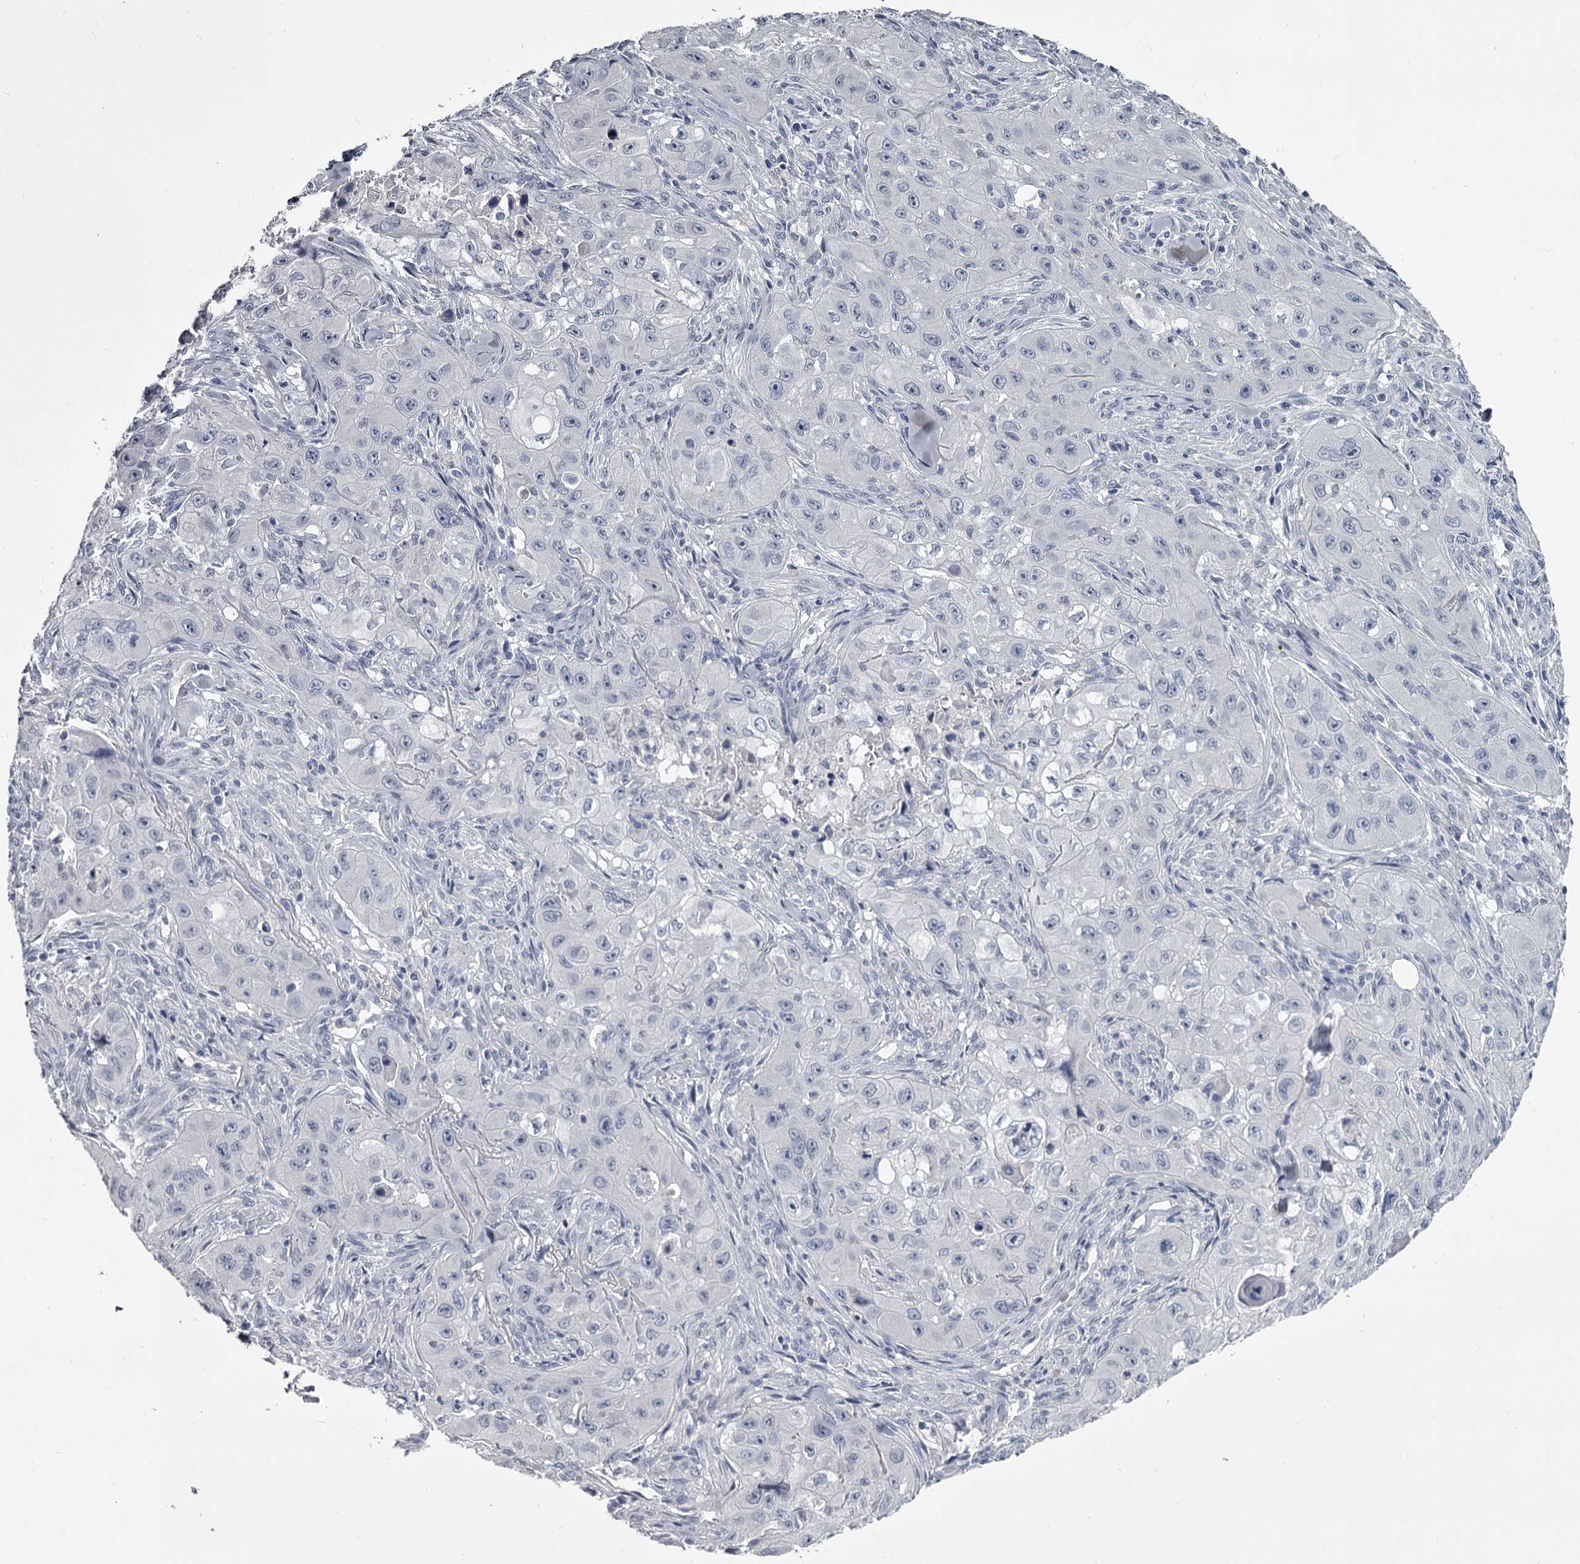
{"staining": {"intensity": "negative", "quantity": "none", "location": "none"}, "tissue": "skin cancer", "cell_type": "Tumor cells", "image_type": "cancer", "snomed": [{"axis": "morphology", "description": "Squamous cell carcinoma, NOS"}, {"axis": "topography", "description": "Skin"}, {"axis": "topography", "description": "Subcutis"}], "caption": "Tumor cells show no significant positivity in skin squamous cell carcinoma. (Immunohistochemistry (ihc), brightfield microscopy, high magnification).", "gene": "DAO", "patient": {"sex": "male", "age": 73}}